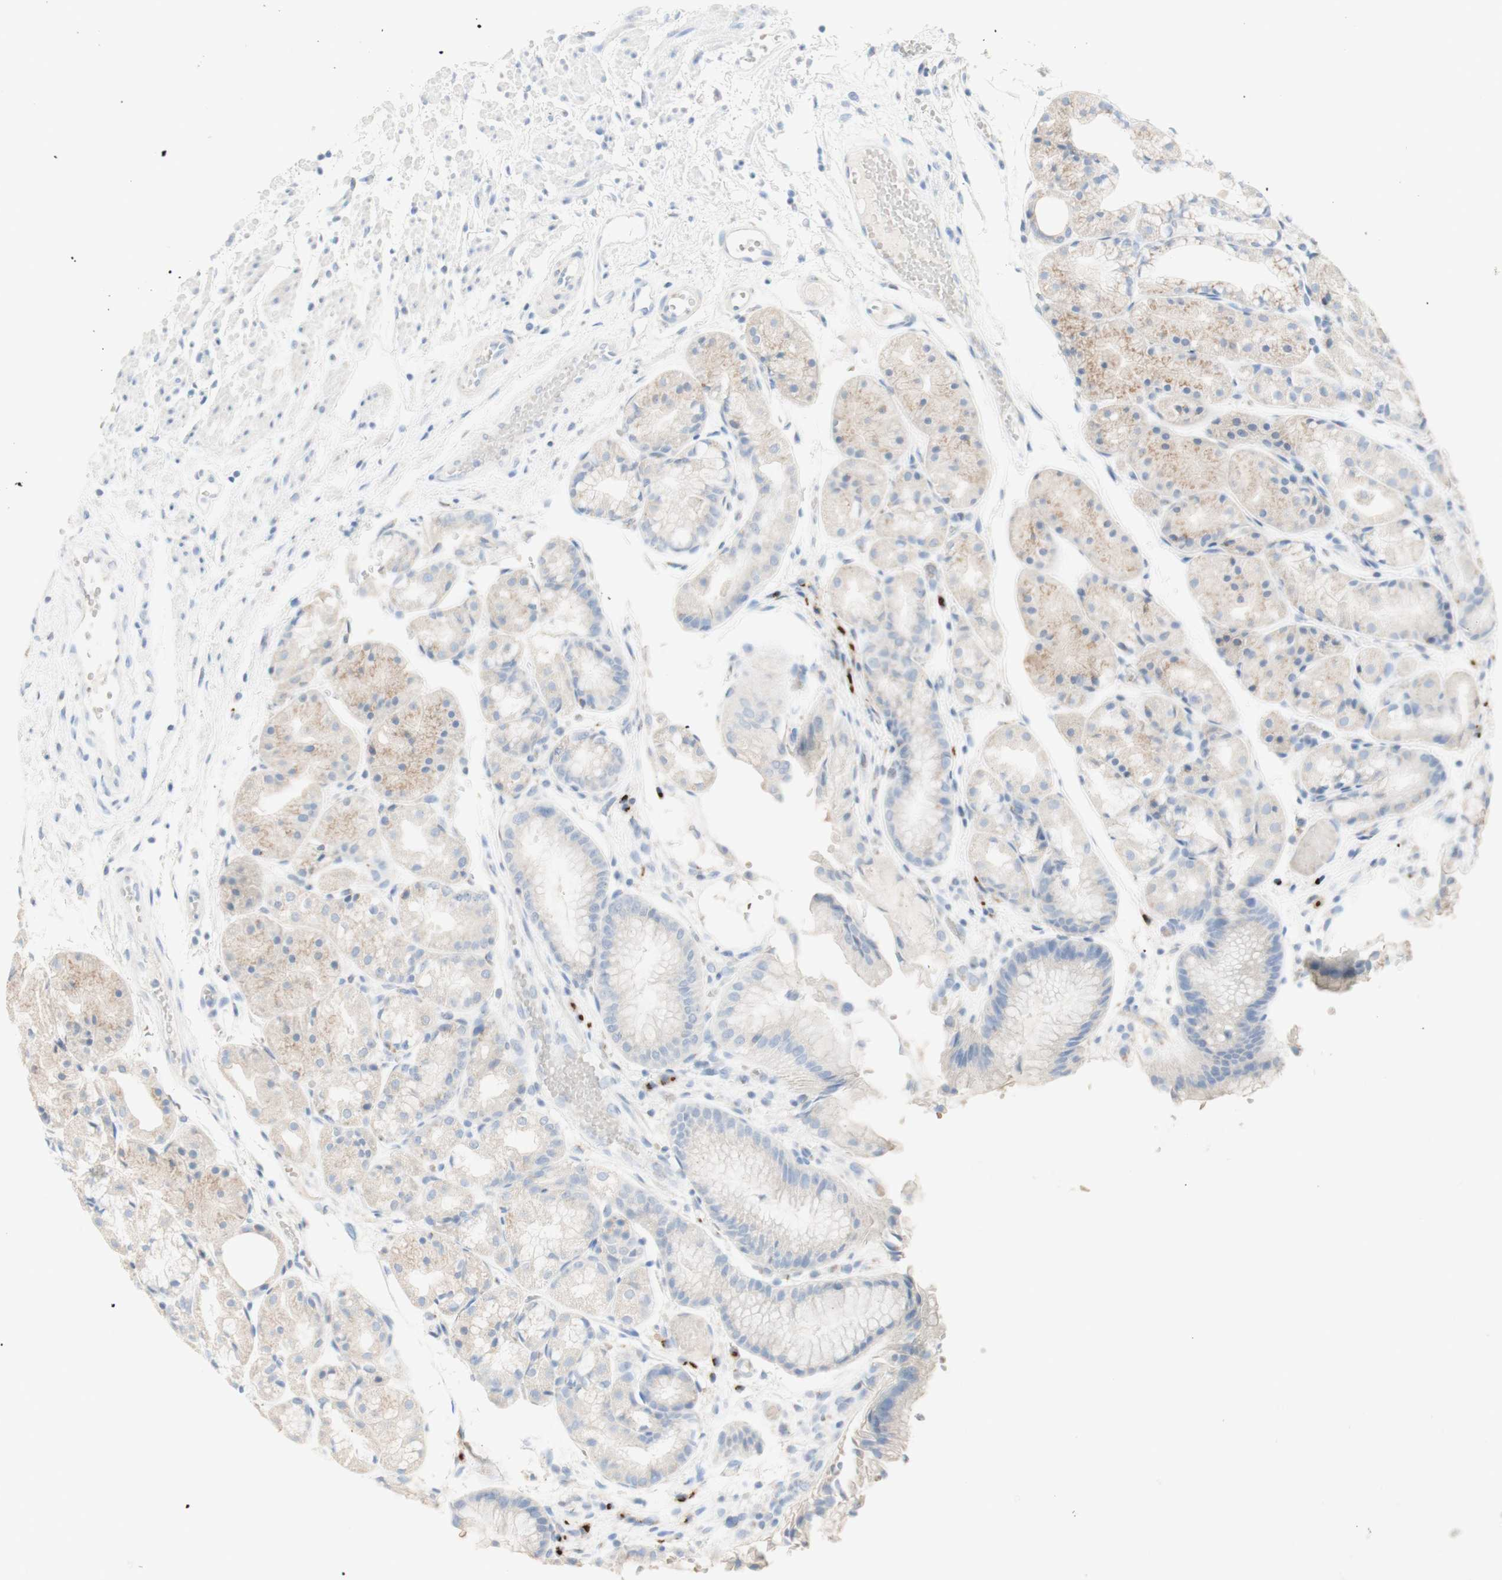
{"staining": {"intensity": "weak", "quantity": ">75%", "location": "cytoplasmic/membranous"}, "tissue": "stomach", "cell_type": "Glandular cells", "image_type": "normal", "snomed": [{"axis": "morphology", "description": "Normal tissue, NOS"}, {"axis": "topography", "description": "Stomach, upper"}], "caption": "IHC histopathology image of unremarkable stomach: human stomach stained using immunohistochemistry displays low levels of weak protein expression localized specifically in the cytoplasmic/membranous of glandular cells, appearing as a cytoplasmic/membranous brown color.", "gene": "MANEA", "patient": {"sex": "male", "age": 72}}